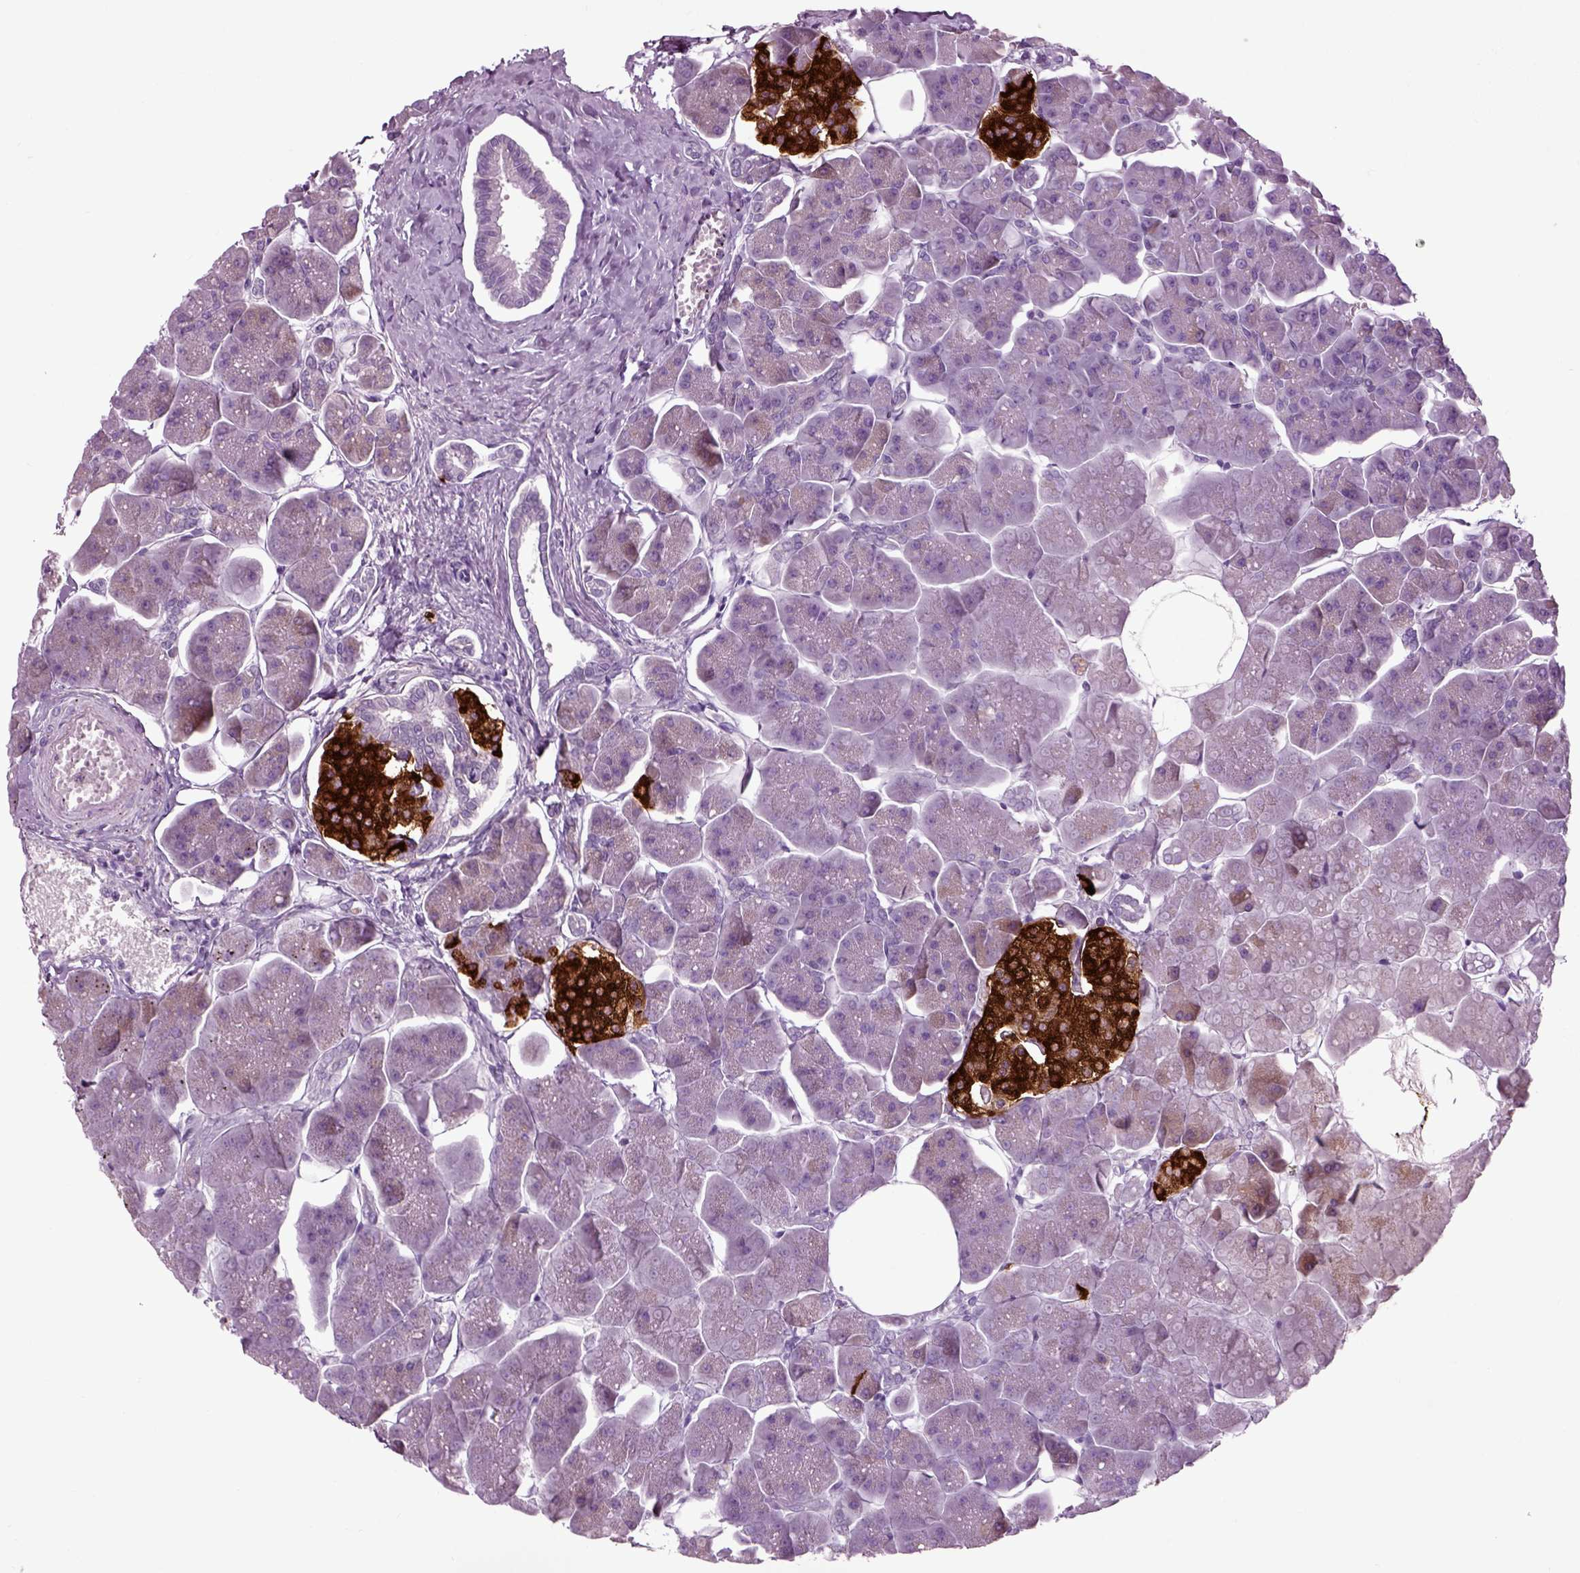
{"staining": {"intensity": "negative", "quantity": "none", "location": "none"}, "tissue": "pancreas", "cell_type": "Exocrine glandular cells", "image_type": "normal", "snomed": [{"axis": "morphology", "description": "Normal tissue, NOS"}, {"axis": "topography", "description": "Adipose tissue"}, {"axis": "topography", "description": "Pancreas"}, {"axis": "topography", "description": "Peripheral nerve tissue"}], "caption": "An IHC image of benign pancreas is shown. There is no staining in exocrine glandular cells of pancreas. (Stains: DAB (3,3'-diaminobenzidine) immunohistochemistry (IHC) with hematoxylin counter stain, Microscopy: brightfield microscopy at high magnification).", "gene": "ARHGAP11A", "patient": {"sex": "female", "age": 58}}